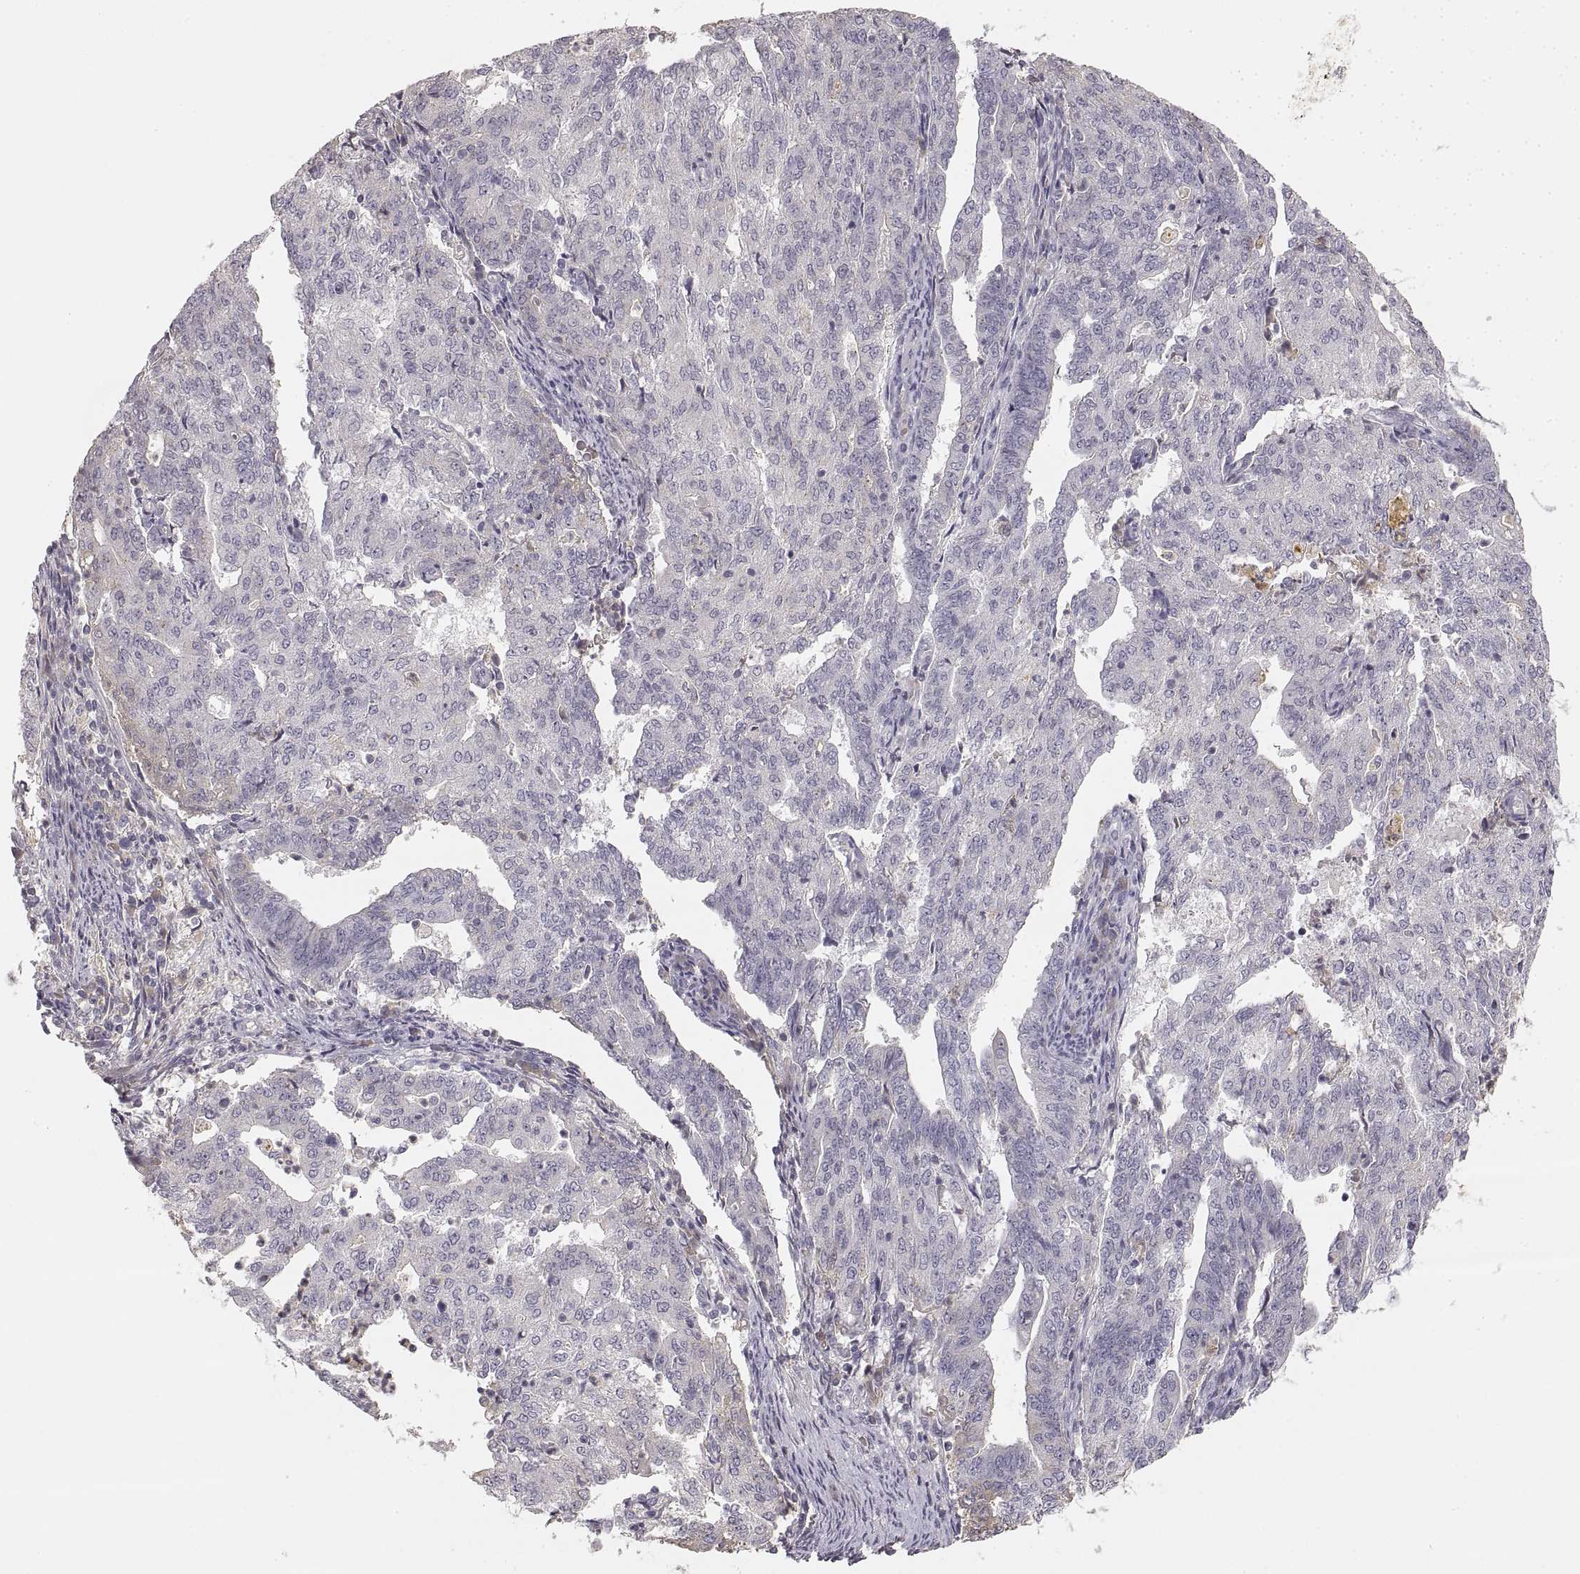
{"staining": {"intensity": "negative", "quantity": "none", "location": "none"}, "tissue": "endometrial cancer", "cell_type": "Tumor cells", "image_type": "cancer", "snomed": [{"axis": "morphology", "description": "Adenocarcinoma, NOS"}, {"axis": "topography", "description": "Endometrium"}], "caption": "There is no significant staining in tumor cells of endometrial adenocarcinoma. (DAB immunohistochemistry, high magnification).", "gene": "RUNDC3A", "patient": {"sex": "female", "age": 82}}